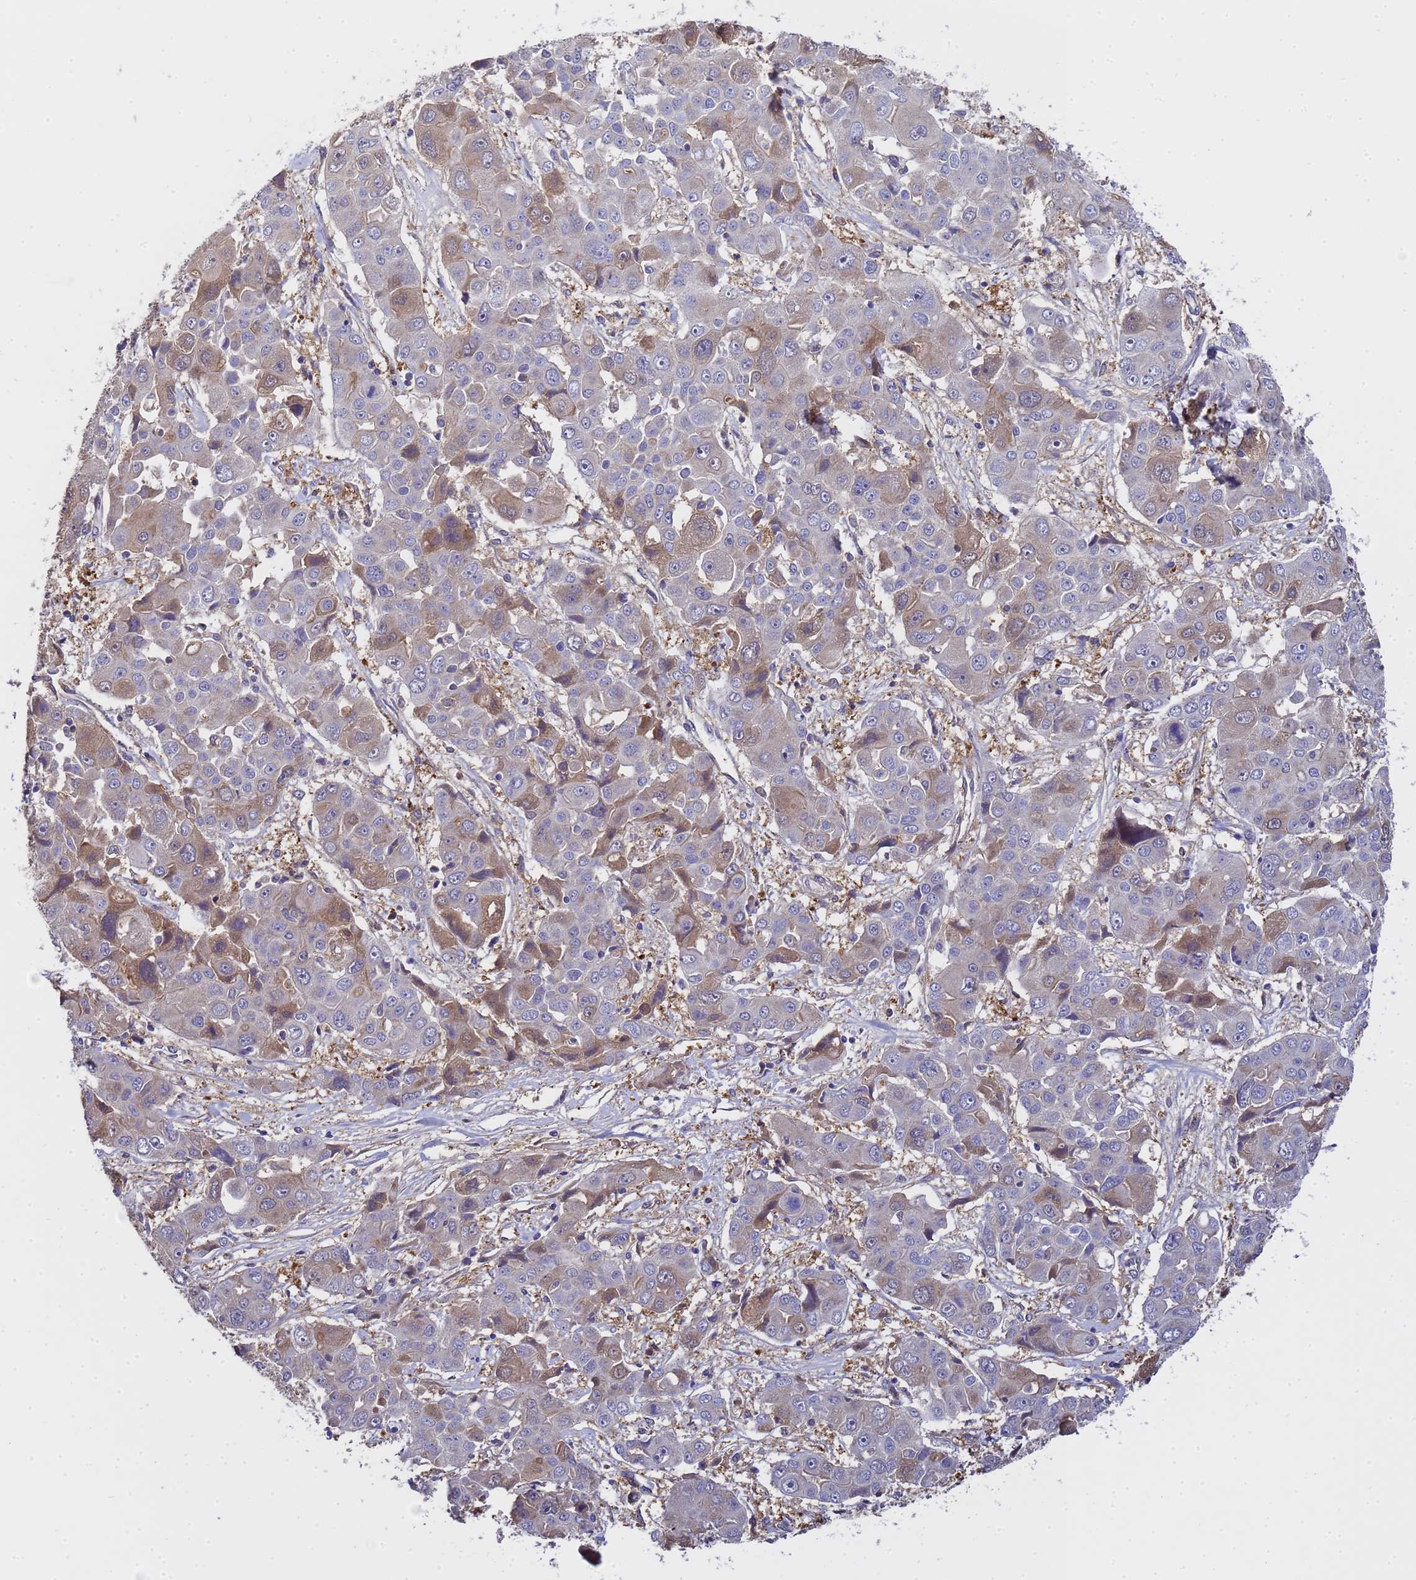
{"staining": {"intensity": "moderate", "quantity": "<25%", "location": "cytoplasmic/membranous"}, "tissue": "liver cancer", "cell_type": "Tumor cells", "image_type": "cancer", "snomed": [{"axis": "morphology", "description": "Cholangiocarcinoma"}, {"axis": "topography", "description": "Liver"}], "caption": "Immunohistochemistry (IHC) histopathology image of human liver cancer (cholangiocarcinoma) stained for a protein (brown), which displays low levels of moderate cytoplasmic/membranous expression in about <25% of tumor cells.", "gene": "MOCS1", "patient": {"sex": "male", "age": 67}}